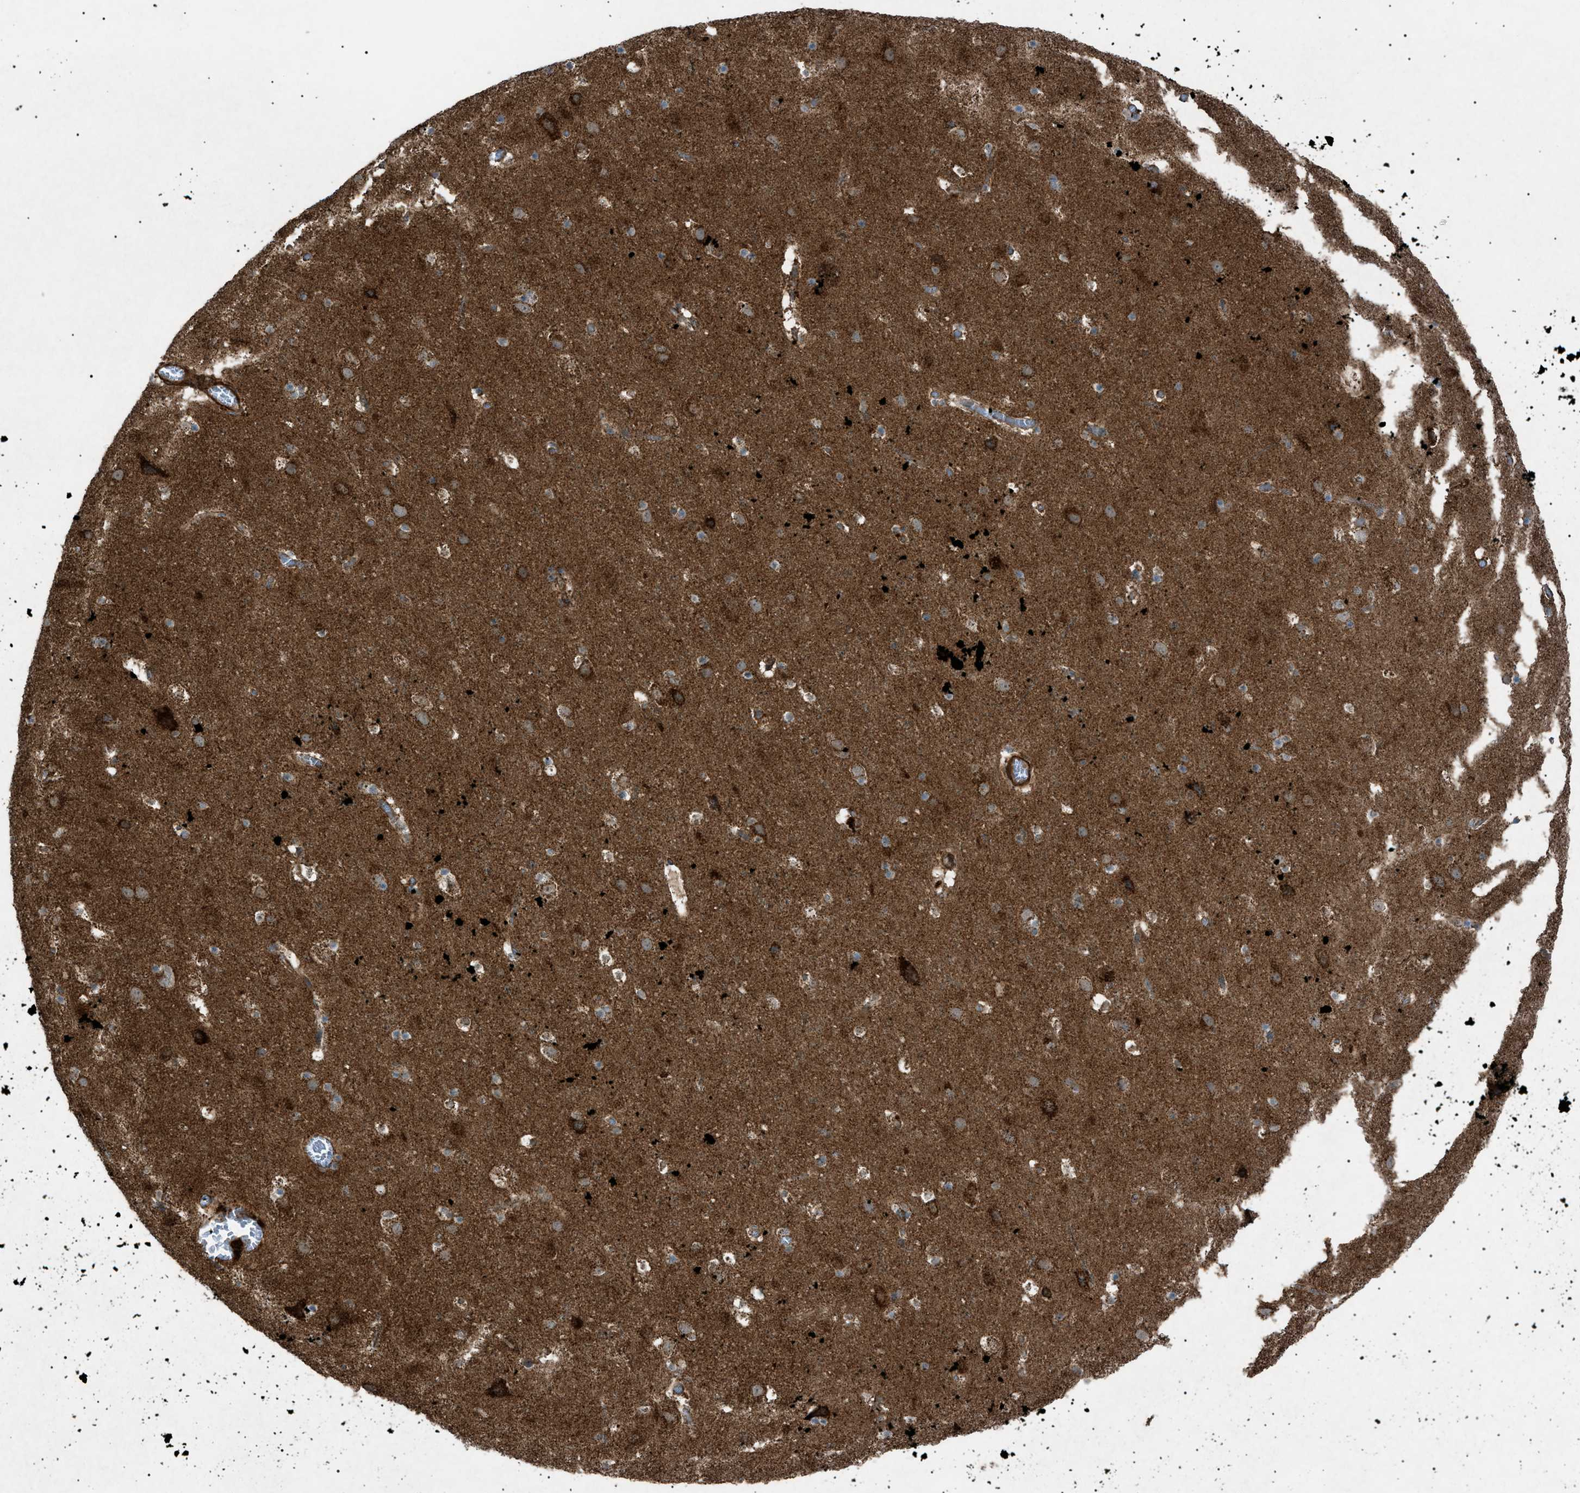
{"staining": {"intensity": "moderate", "quantity": ">75%", "location": "cytoplasmic/membranous"}, "tissue": "cerebral cortex", "cell_type": "Endothelial cells", "image_type": "normal", "snomed": [{"axis": "morphology", "description": "Normal tissue, NOS"}, {"axis": "topography", "description": "Cerebral cortex"}], "caption": "Protein expression analysis of normal cerebral cortex displays moderate cytoplasmic/membranous expression in approximately >75% of endothelial cells.", "gene": "C1GALT1C1", "patient": {"sex": "male", "age": 45}}